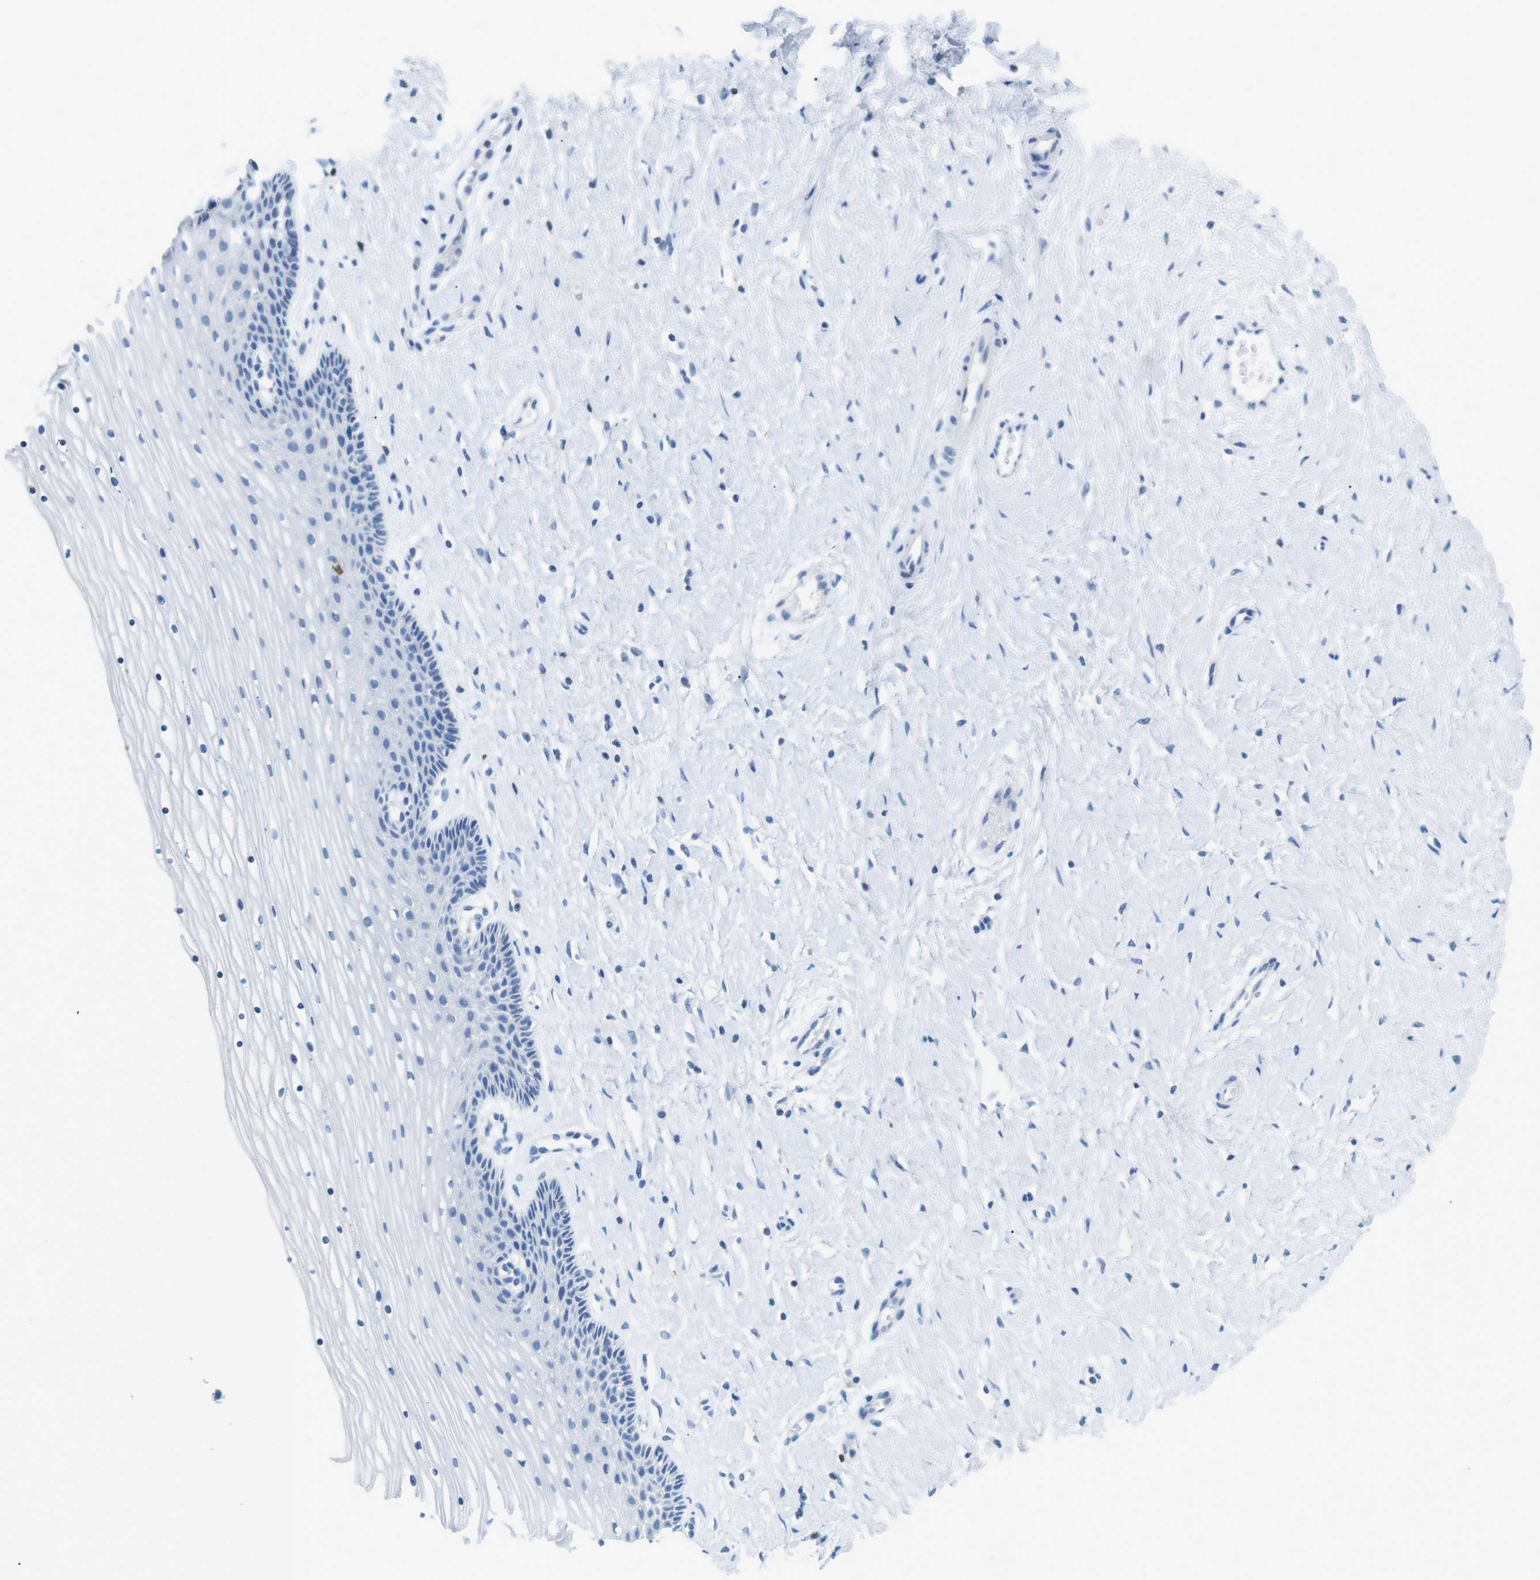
{"staining": {"intensity": "negative", "quantity": "none", "location": "none"}, "tissue": "cervix", "cell_type": "Glandular cells", "image_type": "normal", "snomed": [{"axis": "morphology", "description": "Normal tissue, NOS"}, {"axis": "topography", "description": "Cervix"}], "caption": "A high-resolution image shows IHC staining of benign cervix, which demonstrates no significant positivity in glandular cells.", "gene": "TNFRSF4", "patient": {"sex": "female", "age": 39}}